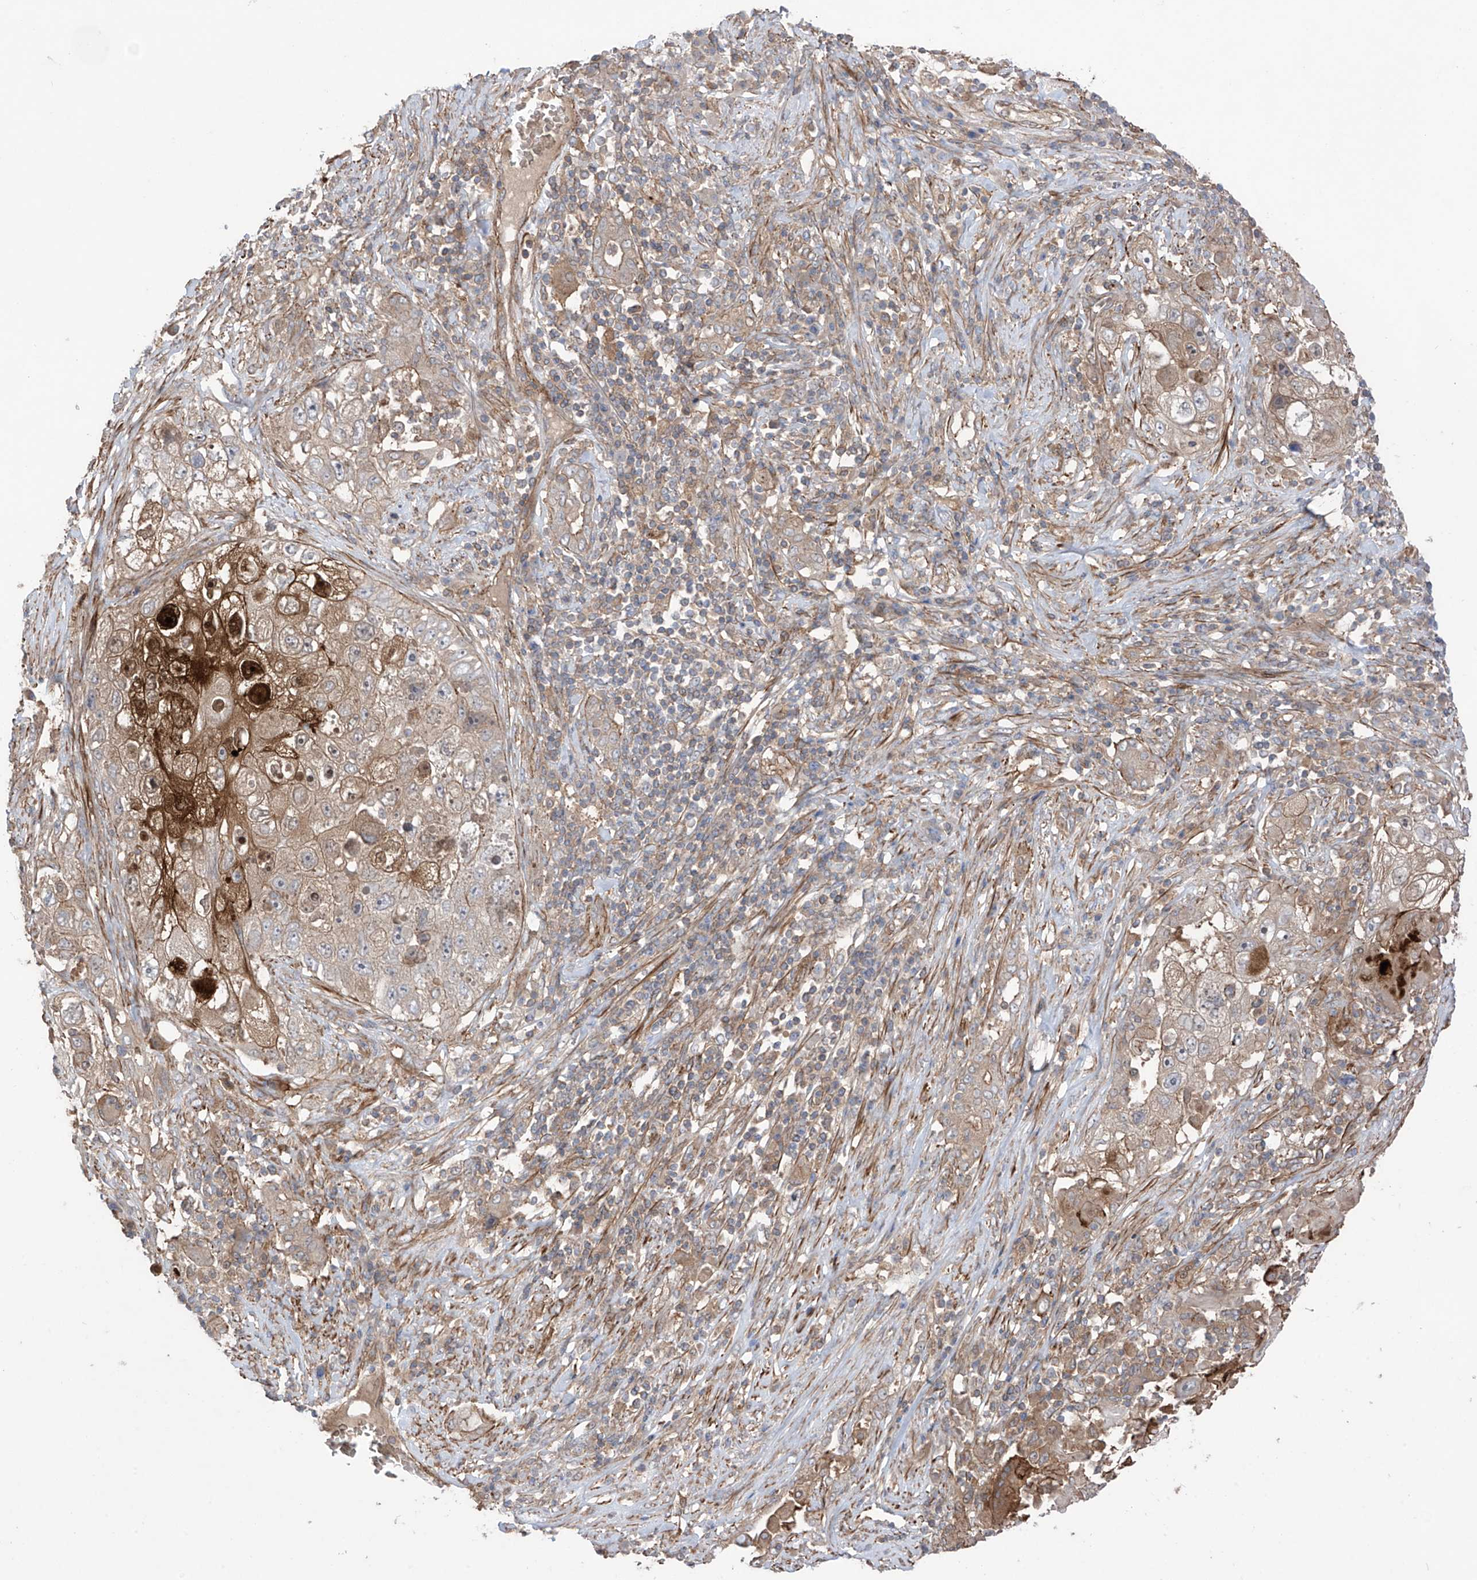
{"staining": {"intensity": "weak", "quantity": ">75%", "location": "cytoplasmic/membranous"}, "tissue": "lung cancer", "cell_type": "Tumor cells", "image_type": "cancer", "snomed": [{"axis": "morphology", "description": "Squamous cell carcinoma, NOS"}, {"axis": "topography", "description": "Lung"}], "caption": "A brown stain shows weak cytoplasmic/membranous positivity of a protein in human squamous cell carcinoma (lung) tumor cells. The staining was performed using DAB (3,3'-diaminobenzidine), with brown indicating positive protein expression. Nuclei are stained blue with hematoxylin.", "gene": "TRMU", "patient": {"sex": "male", "age": 61}}